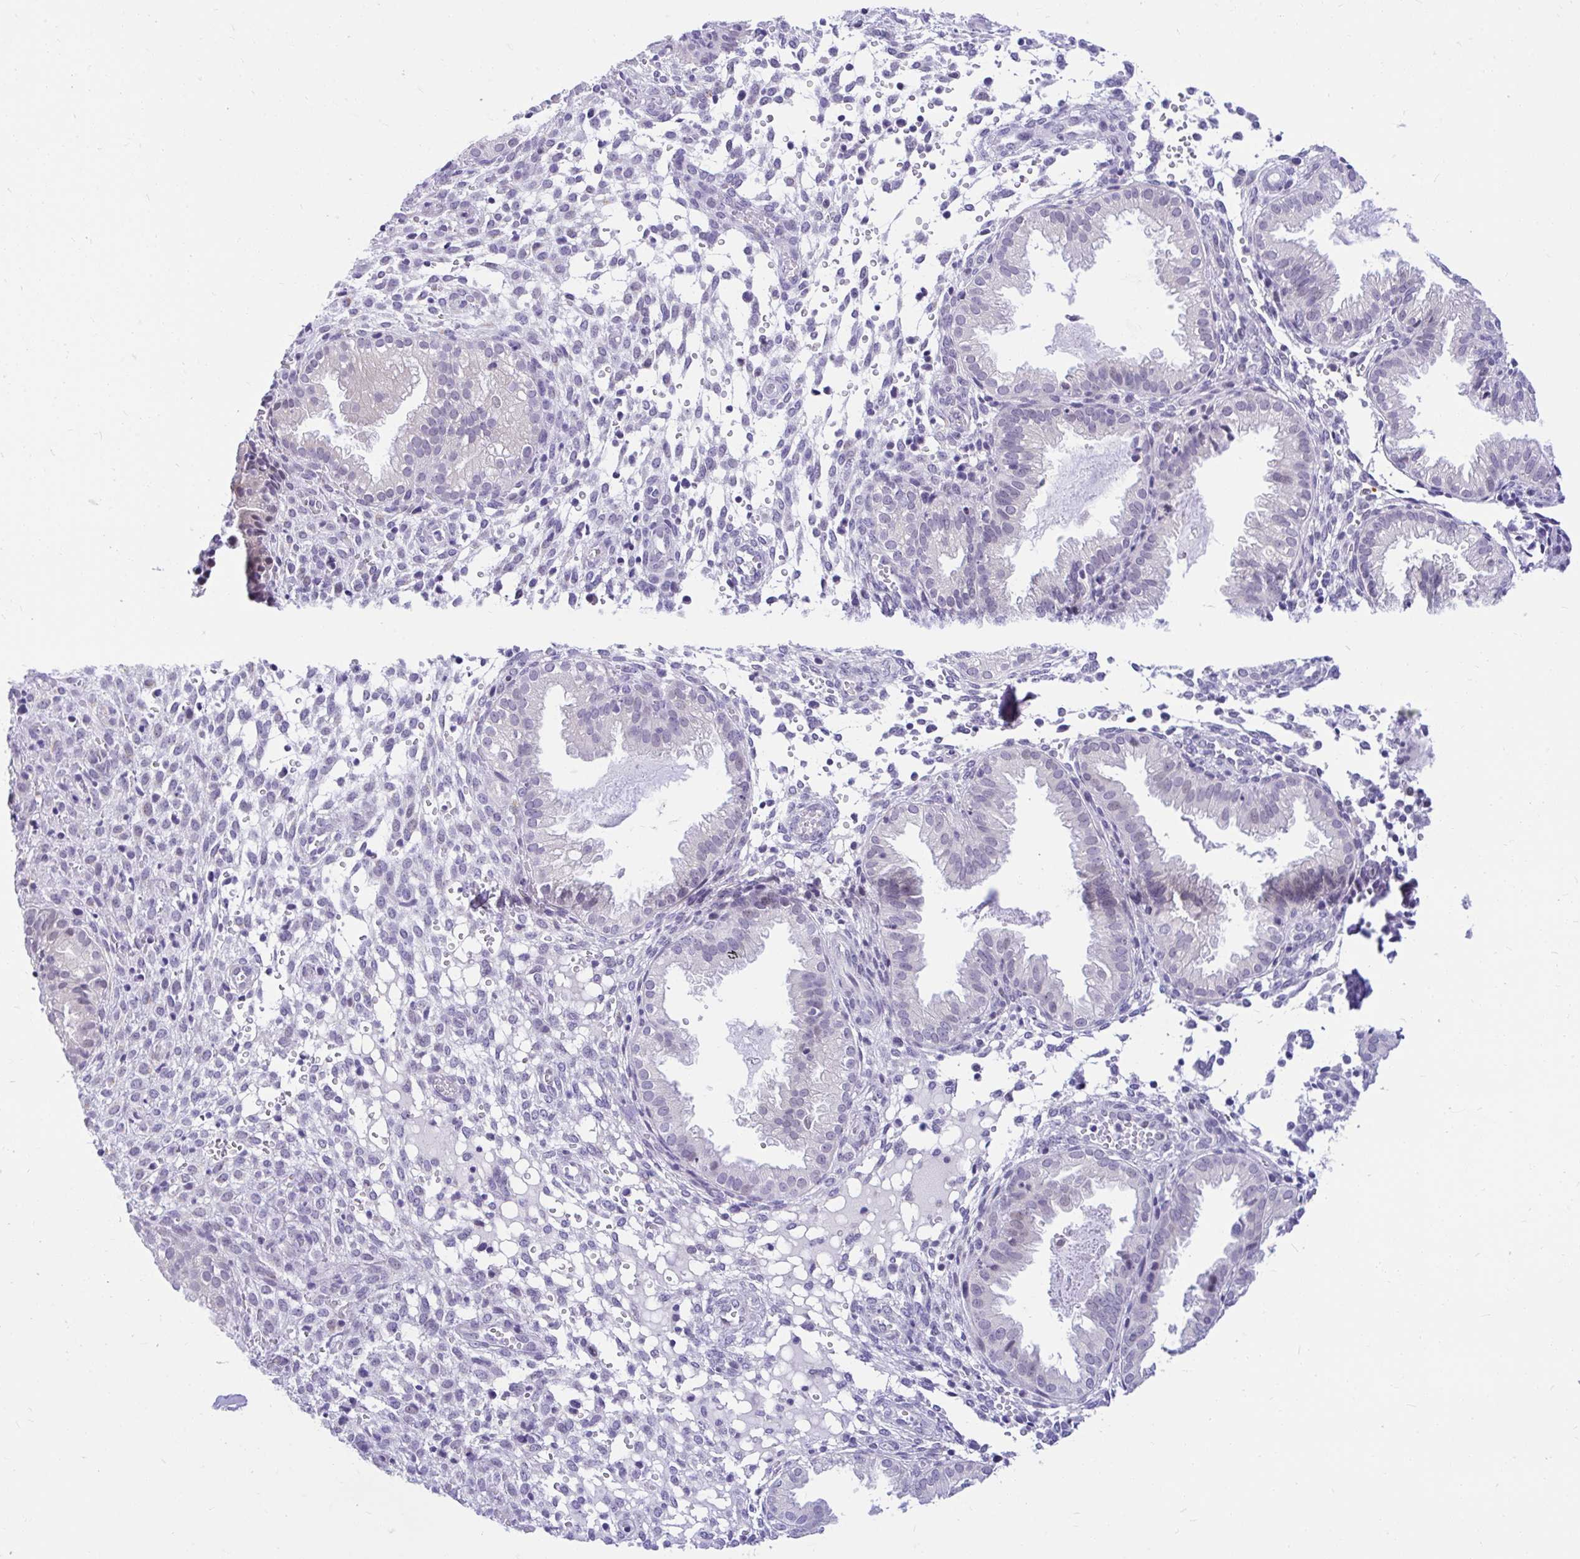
{"staining": {"intensity": "negative", "quantity": "none", "location": "none"}, "tissue": "endometrium", "cell_type": "Cells in endometrial stroma", "image_type": "normal", "snomed": [{"axis": "morphology", "description": "Normal tissue, NOS"}, {"axis": "topography", "description": "Endometrium"}], "caption": "Endometrium was stained to show a protein in brown. There is no significant staining in cells in endometrial stroma. The staining is performed using DAB (3,3'-diaminobenzidine) brown chromogen with nuclei counter-stained in using hematoxylin.", "gene": "GLB1L2", "patient": {"sex": "female", "age": 33}}